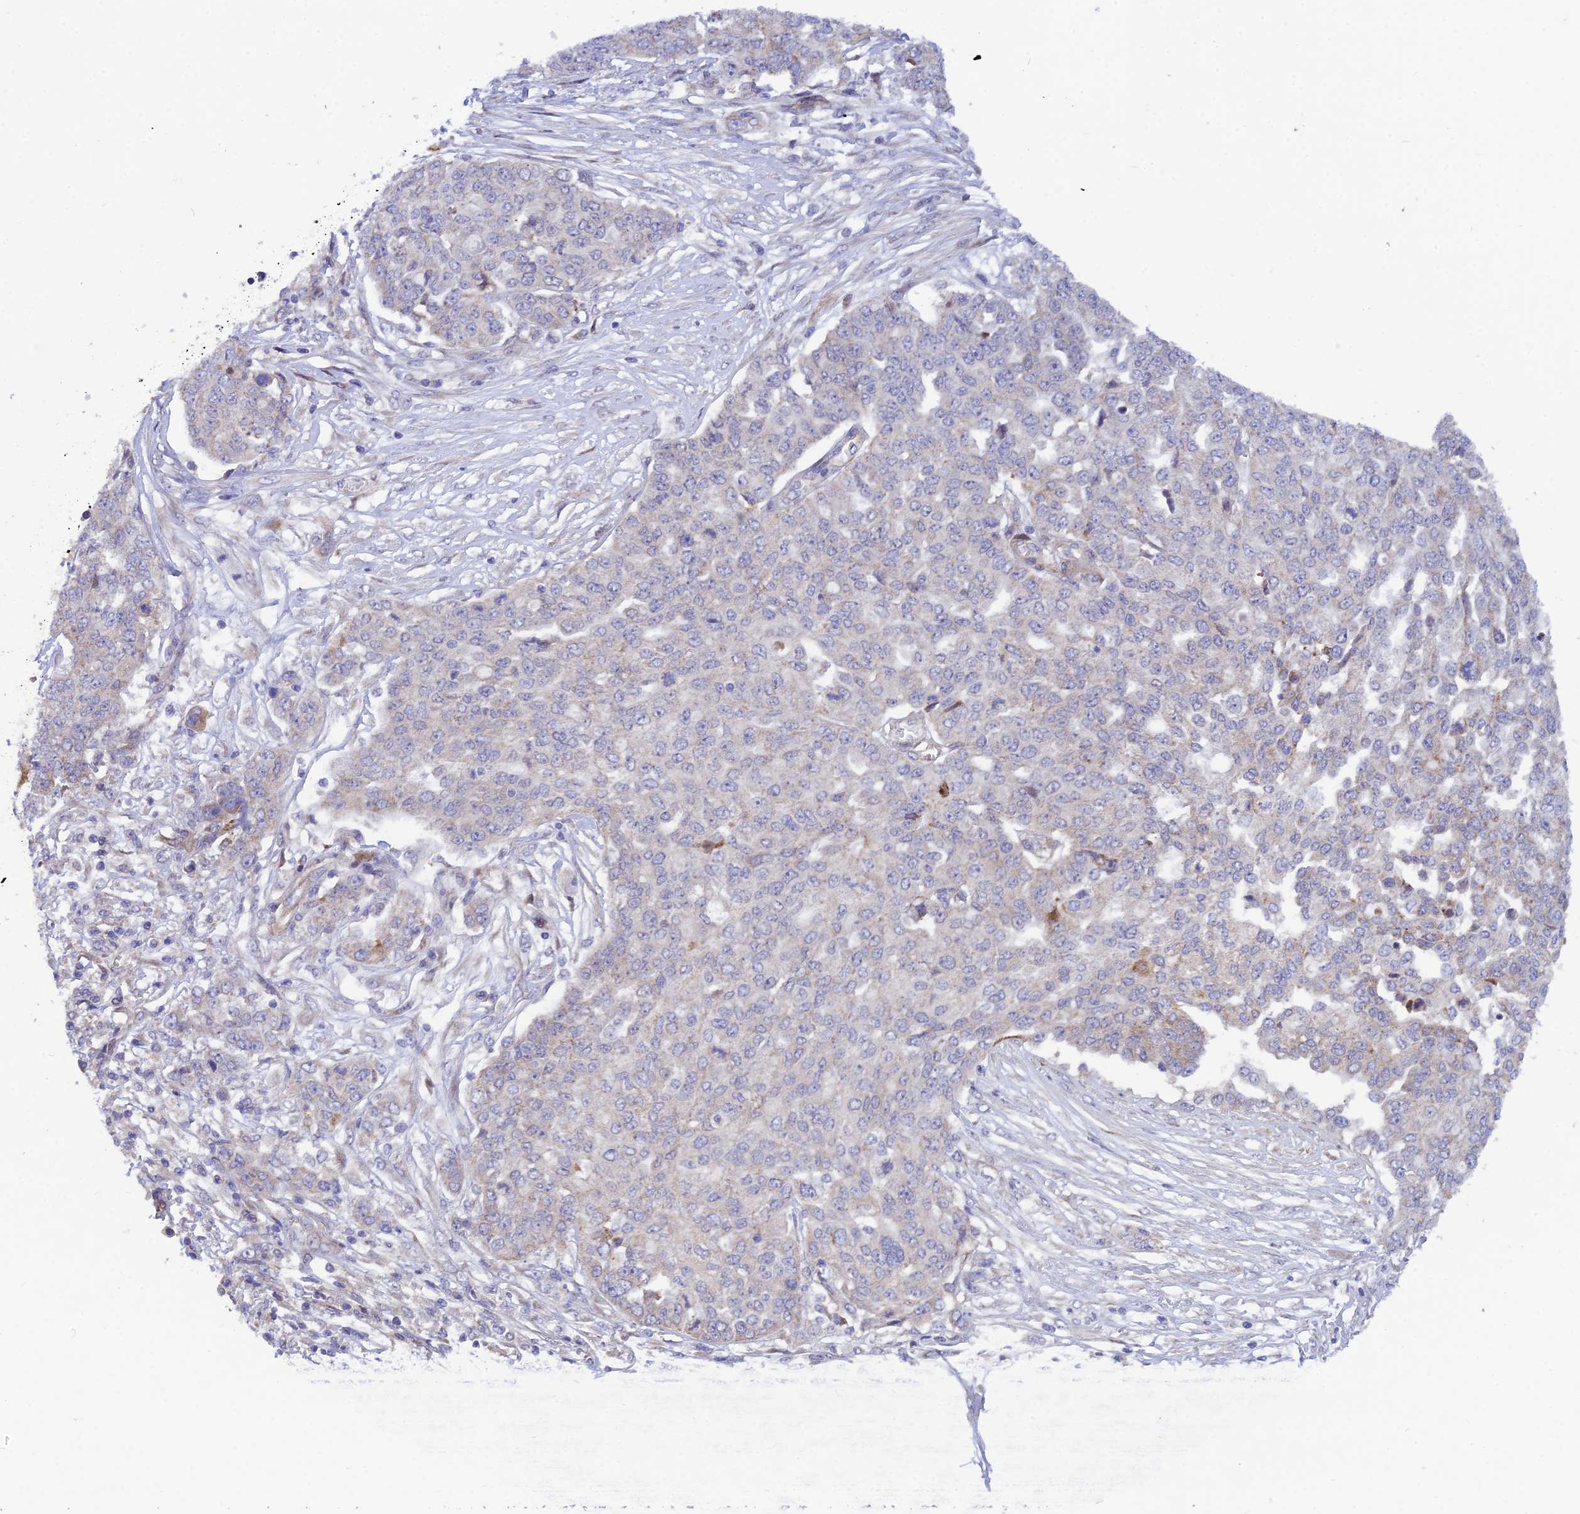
{"staining": {"intensity": "negative", "quantity": "none", "location": "none"}, "tissue": "ovarian cancer", "cell_type": "Tumor cells", "image_type": "cancer", "snomed": [{"axis": "morphology", "description": "Cystadenocarcinoma, serous, NOS"}, {"axis": "topography", "description": "Soft tissue"}, {"axis": "topography", "description": "Ovary"}], "caption": "Tumor cells show no significant protein expression in ovarian cancer (serous cystadenocarcinoma).", "gene": "TRIM43B", "patient": {"sex": "female", "age": 57}}